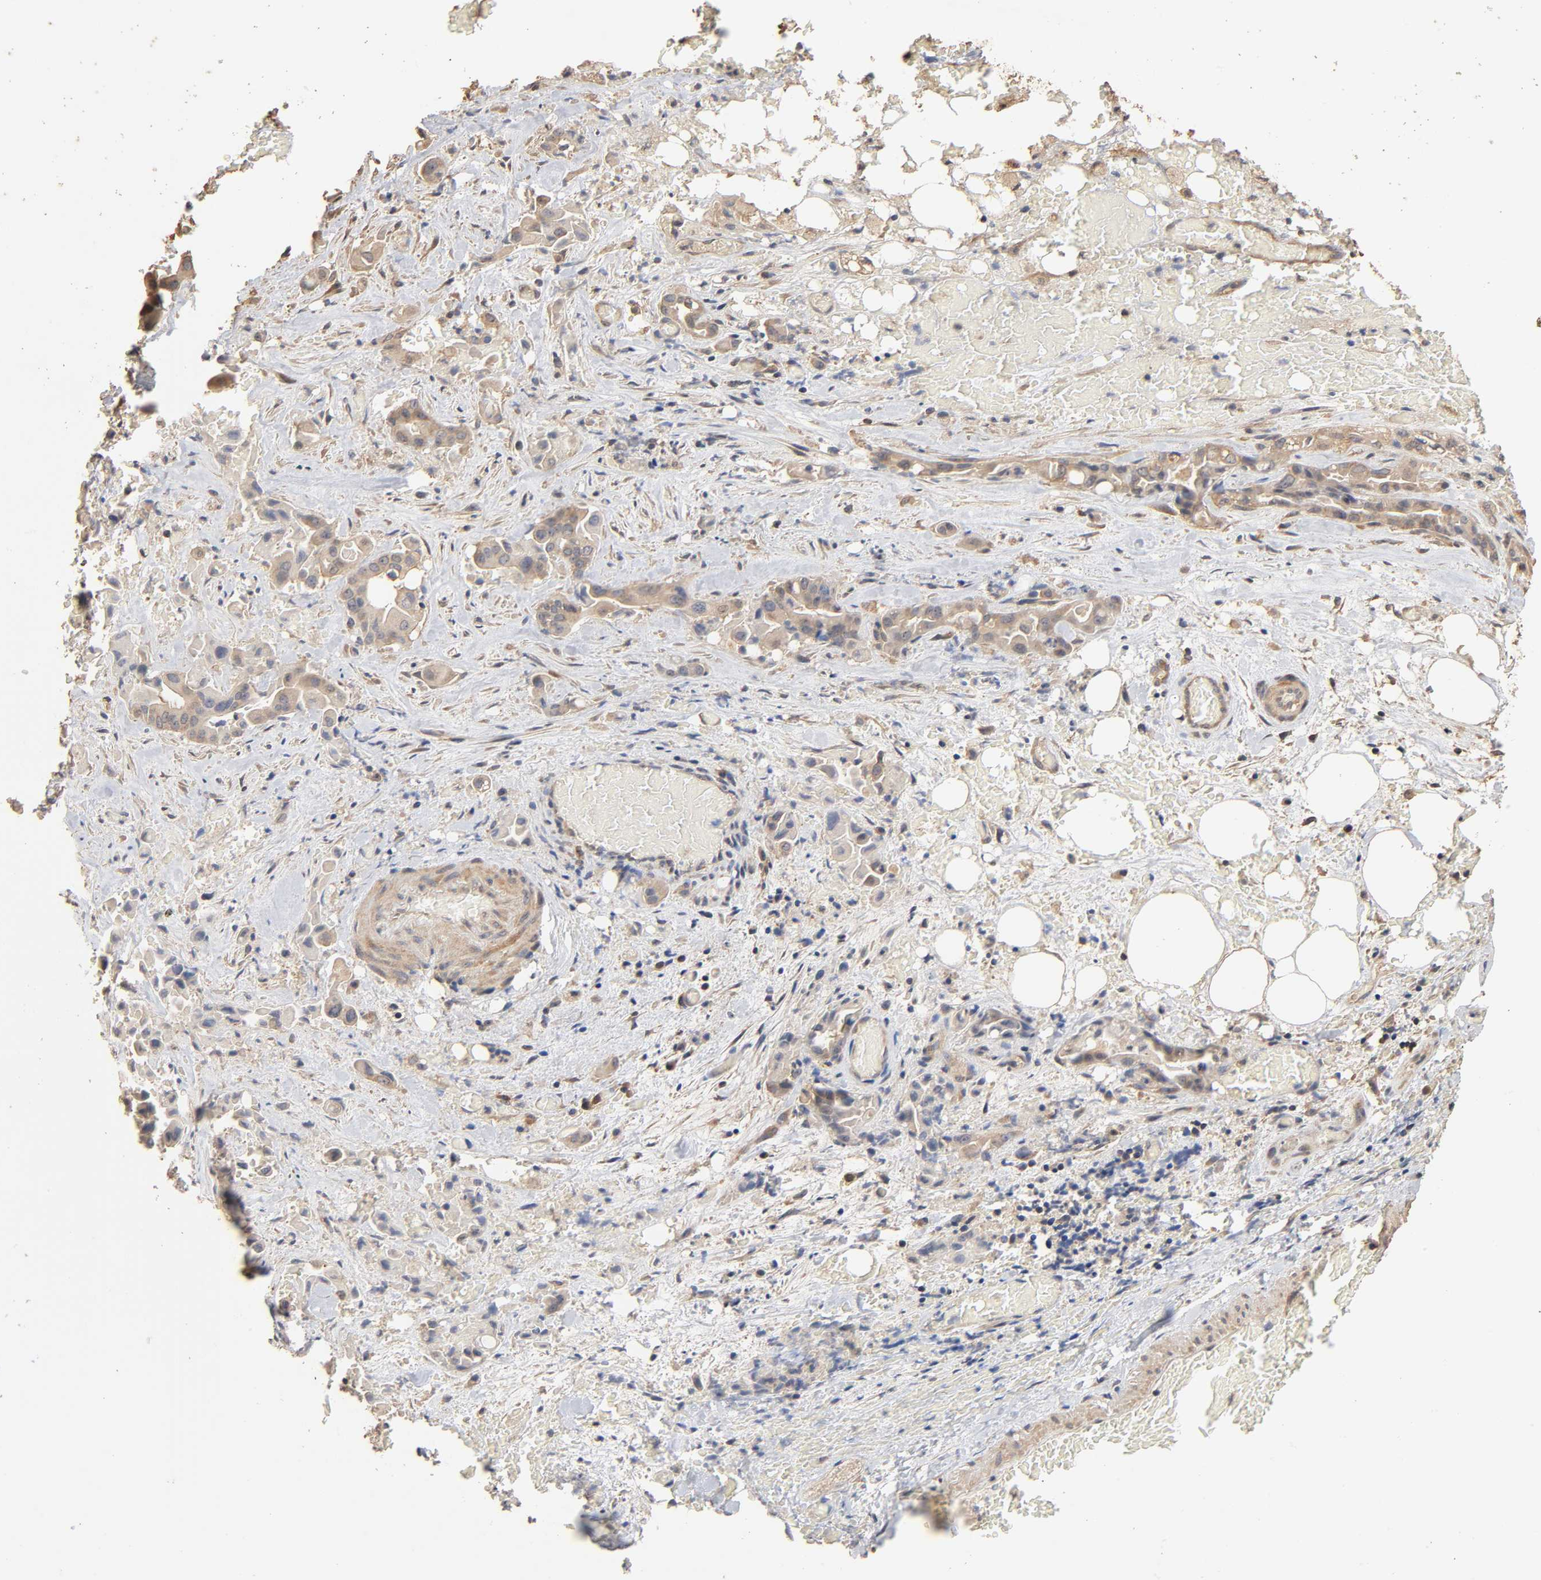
{"staining": {"intensity": "weak", "quantity": ">75%", "location": "cytoplasmic/membranous"}, "tissue": "liver cancer", "cell_type": "Tumor cells", "image_type": "cancer", "snomed": [{"axis": "morphology", "description": "Cholangiocarcinoma"}, {"axis": "topography", "description": "Liver"}], "caption": "A high-resolution image shows IHC staining of liver cancer, which reveals weak cytoplasmic/membranous staining in approximately >75% of tumor cells.", "gene": "ARHGEF7", "patient": {"sex": "female", "age": 68}}